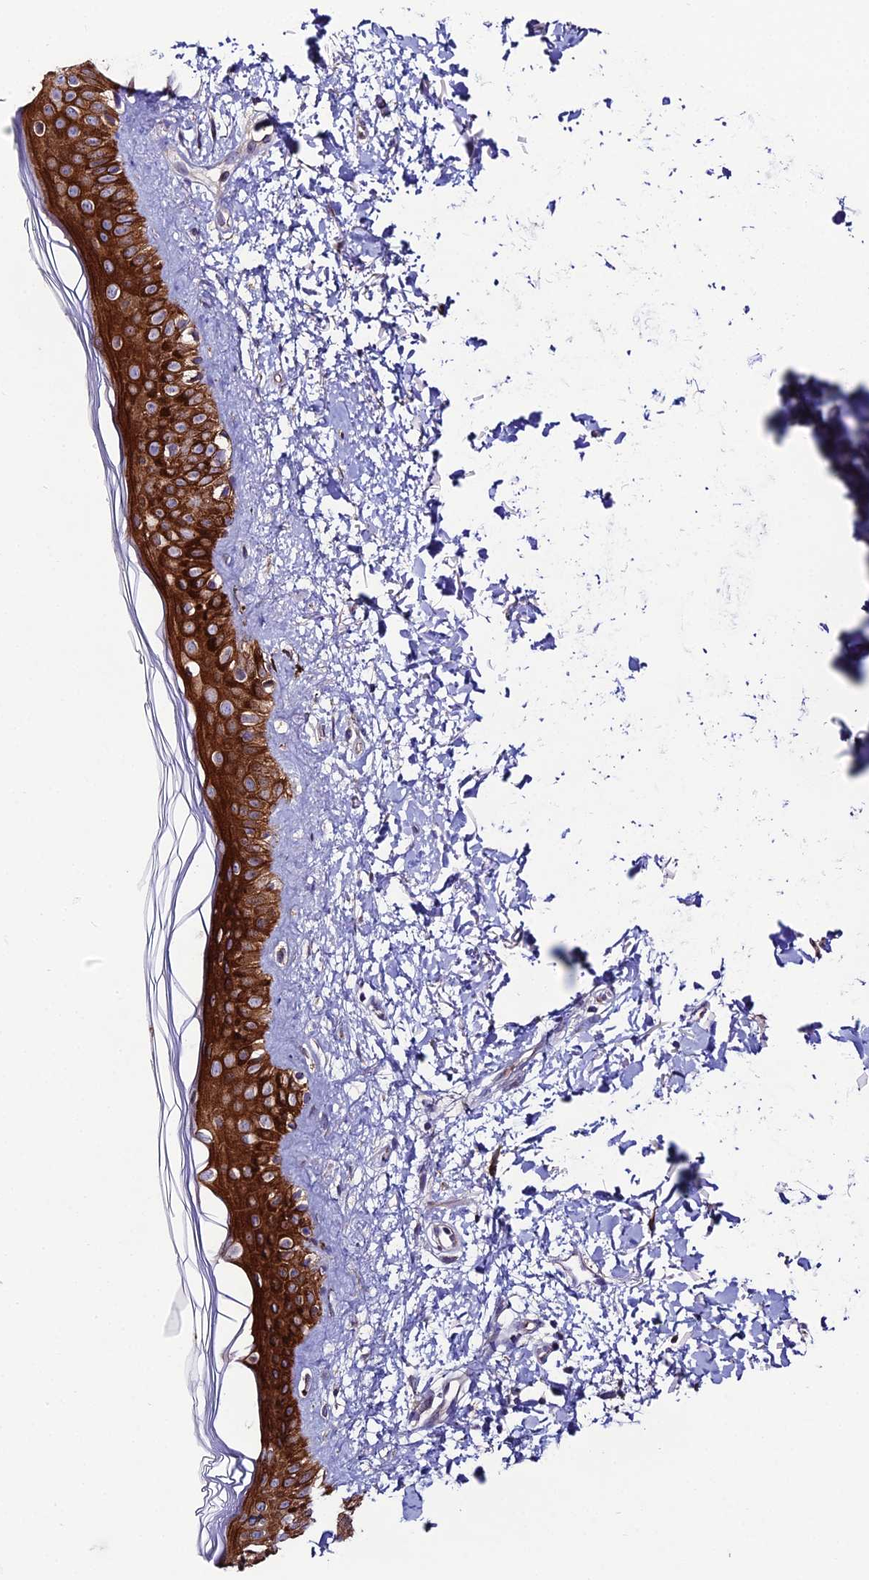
{"staining": {"intensity": "moderate", "quantity": ">75%", "location": "cytoplasmic/membranous"}, "tissue": "skin", "cell_type": "Fibroblasts", "image_type": "normal", "snomed": [{"axis": "morphology", "description": "Normal tissue, NOS"}, {"axis": "topography", "description": "Skin"}], "caption": "This histopathology image reveals immunohistochemistry staining of normal human skin, with medium moderate cytoplasmic/membranous staining in approximately >75% of fibroblasts.", "gene": "DDX19A", "patient": {"sex": "female", "age": 58}}